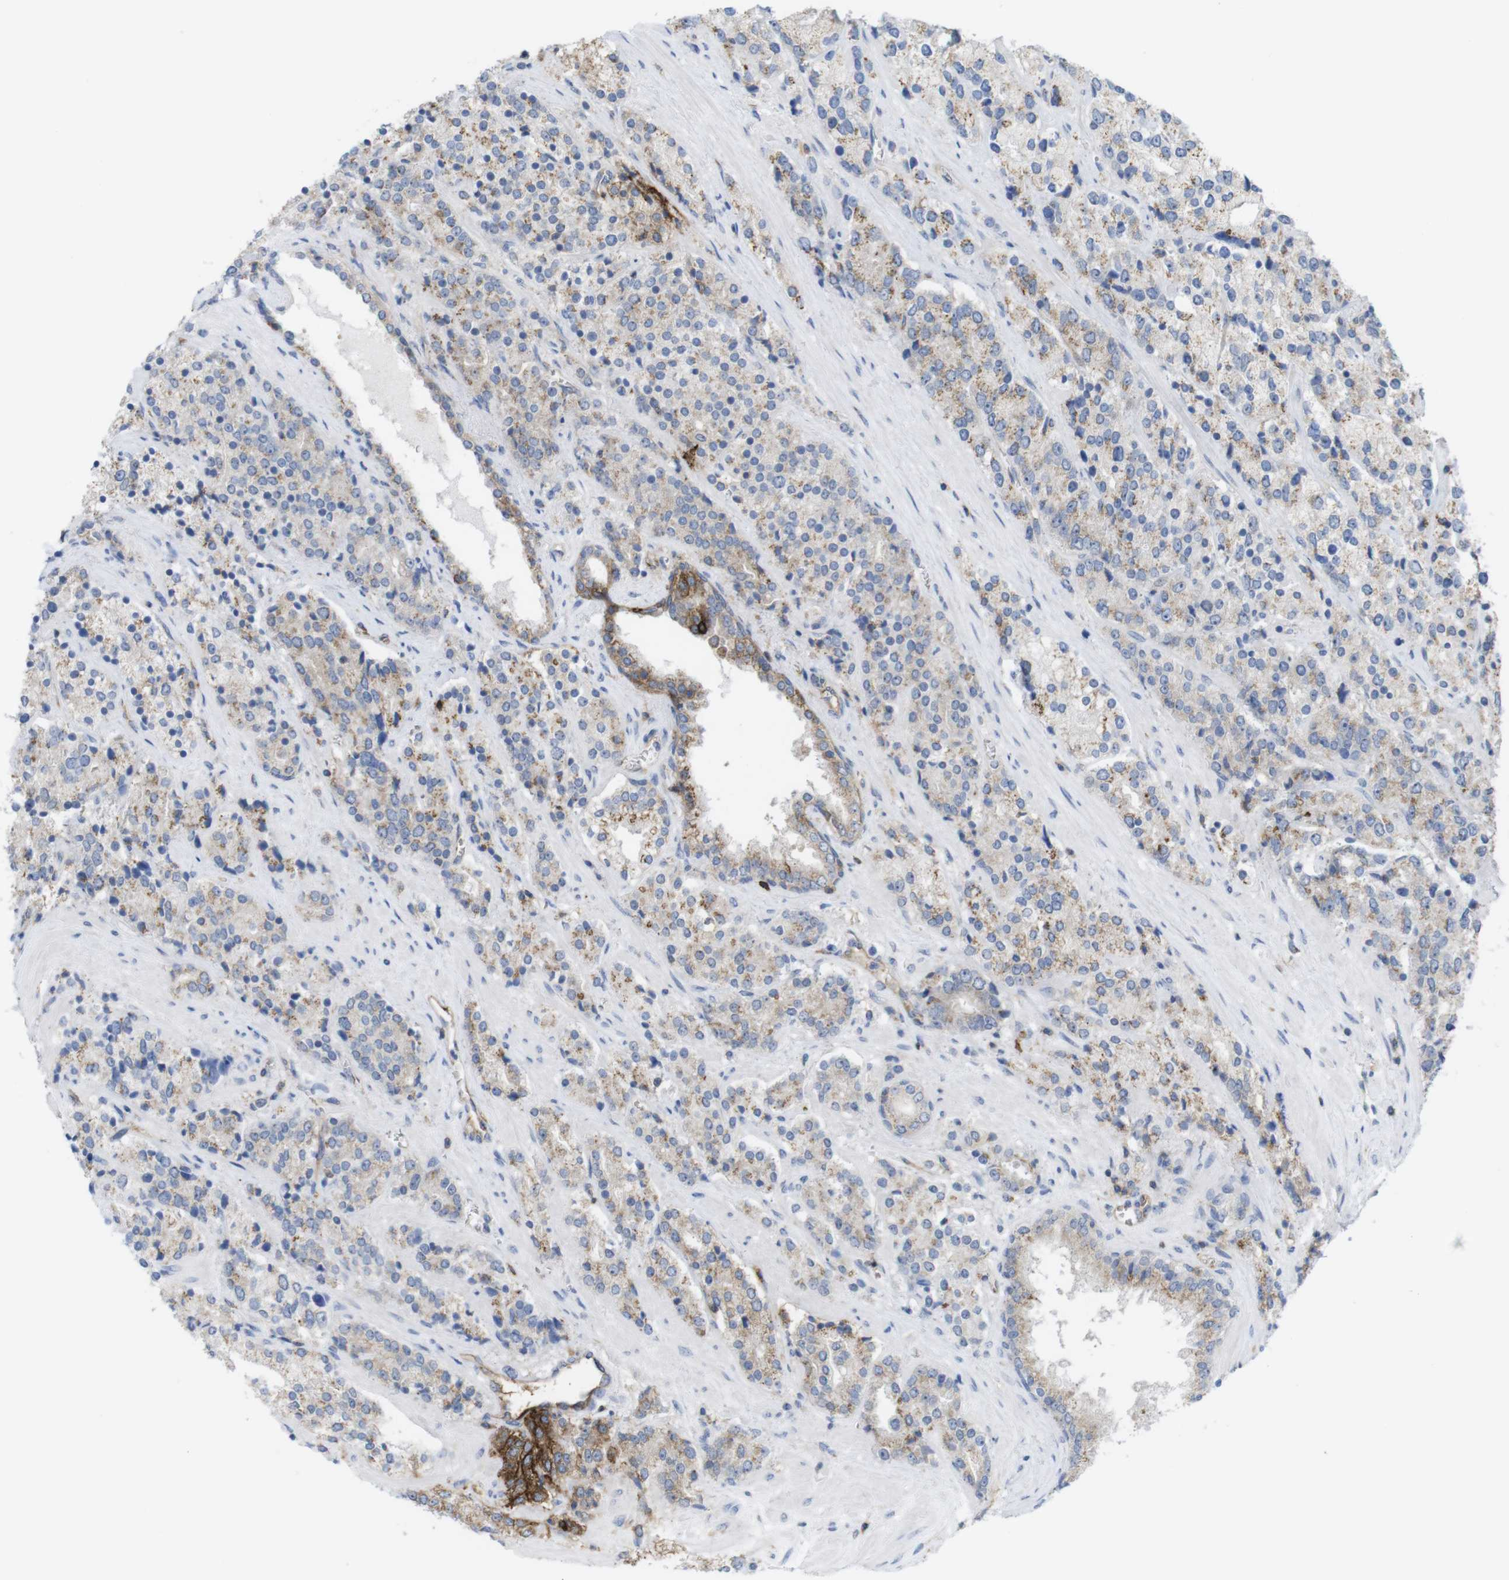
{"staining": {"intensity": "weak", "quantity": "25%-75%", "location": "cytoplasmic/membranous"}, "tissue": "prostate cancer", "cell_type": "Tumor cells", "image_type": "cancer", "snomed": [{"axis": "morphology", "description": "Adenocarcinoma, High grade"}, {"axis": "topography", "description": "Prostate"}], "caption": "Brown immunohistochemical staining in prostate cancer displays weak cytoplasmic/membranous expression in approximately 25%-75% of tumor cells. (Brightfield microscopy of DAB IHC at high magnification).", "gene": "CCR6", "patient": {"sex": "male", "age": 71}}